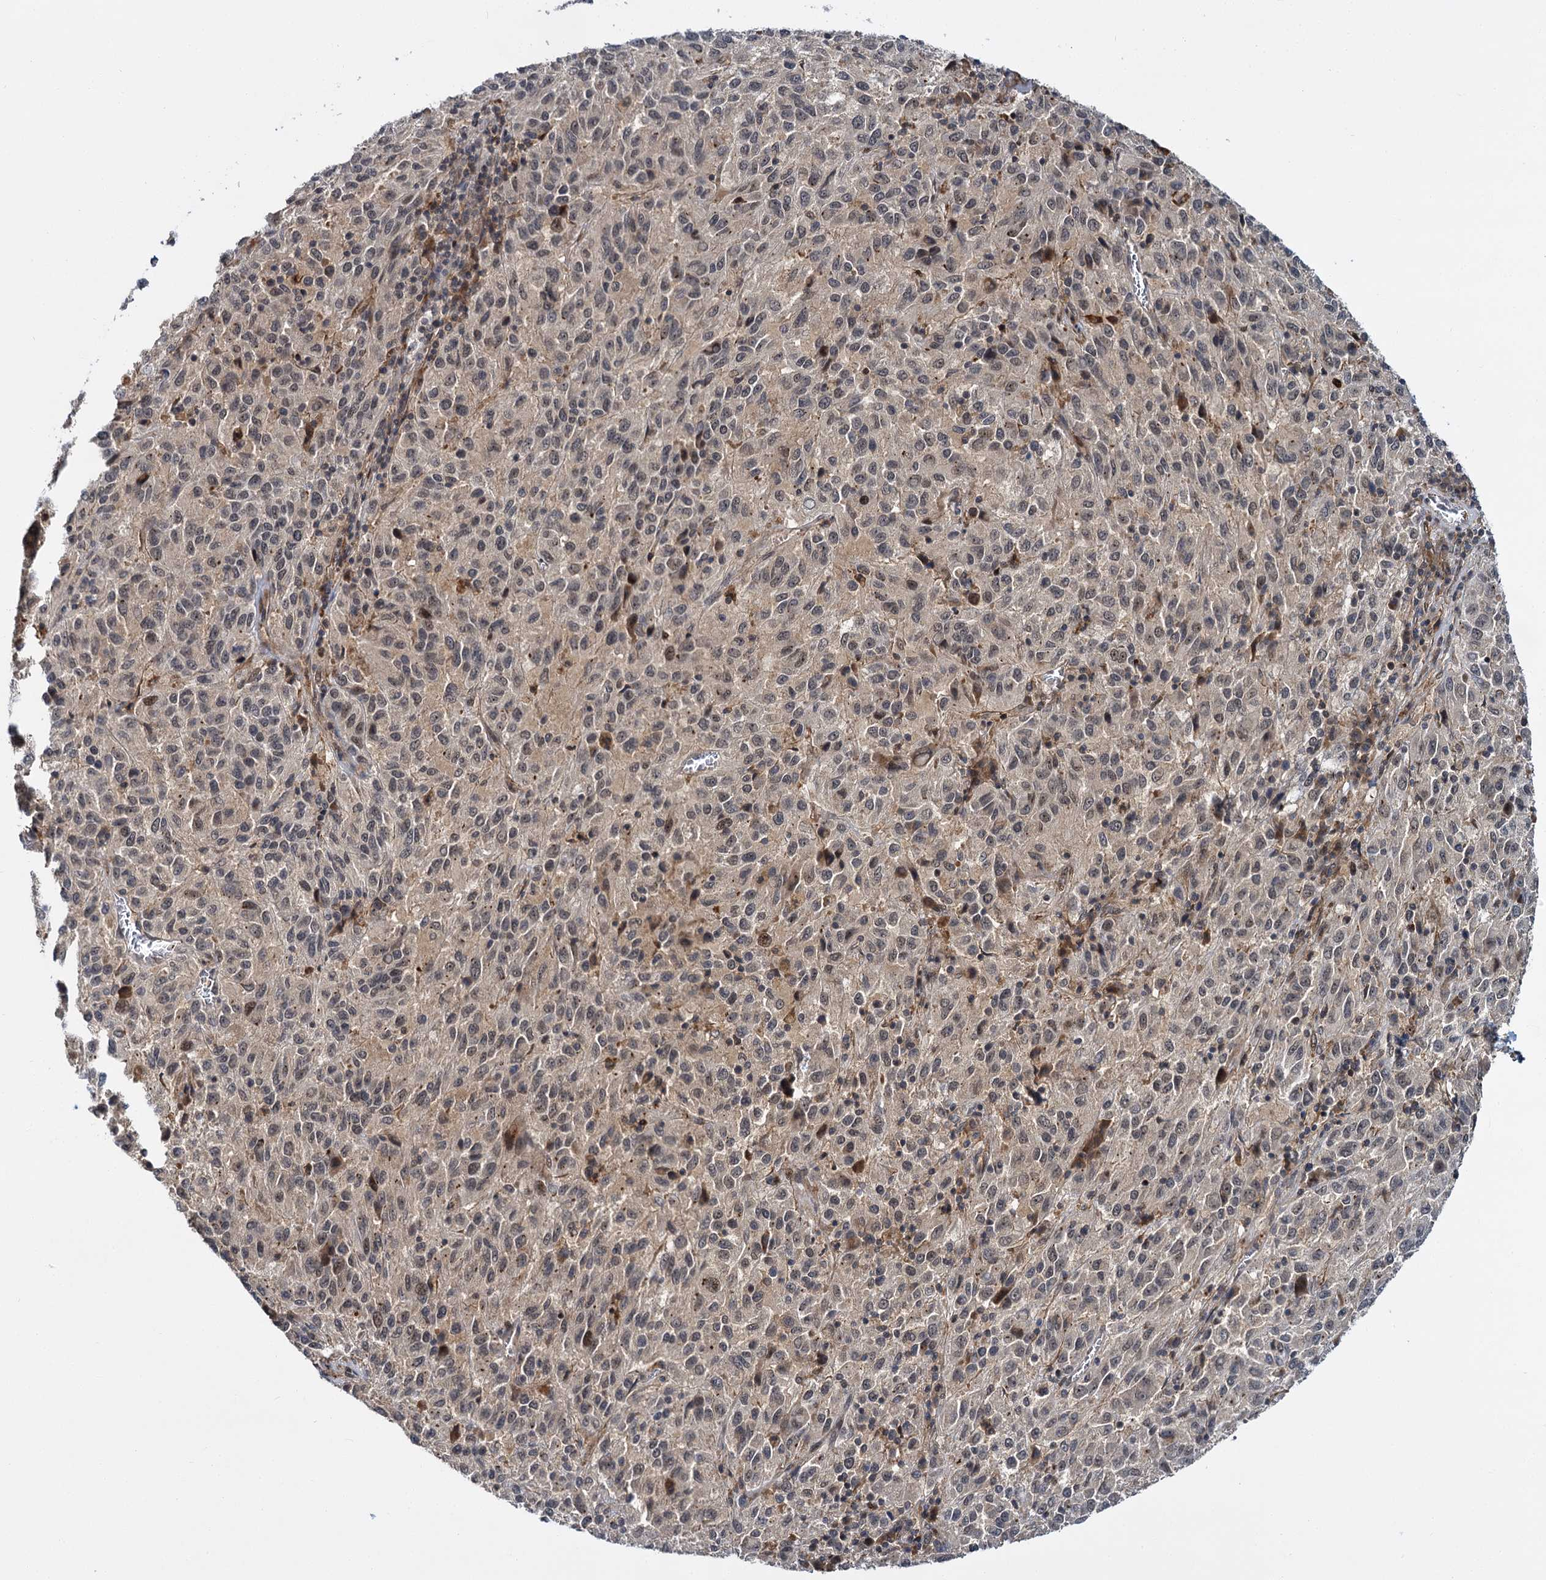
{"staining": {"intensity": "negative", "quantity": "none", "location": "none"}, "tissue": "melanoma", "cell_type": "Tumor cells", "image_type": "cancer", "snomed": [{"axis": "morphology", "description": "Malignant melanoma, Metastatic site"}, {"axis": "topography", "description": "Lung"}], "caption": "Immunohistochemistry of human malignant melanoma (metastatic site) shows no positivity in tumor cells.", "gene": "MBD6", "patient": {"sex": "male", "age": 64}}